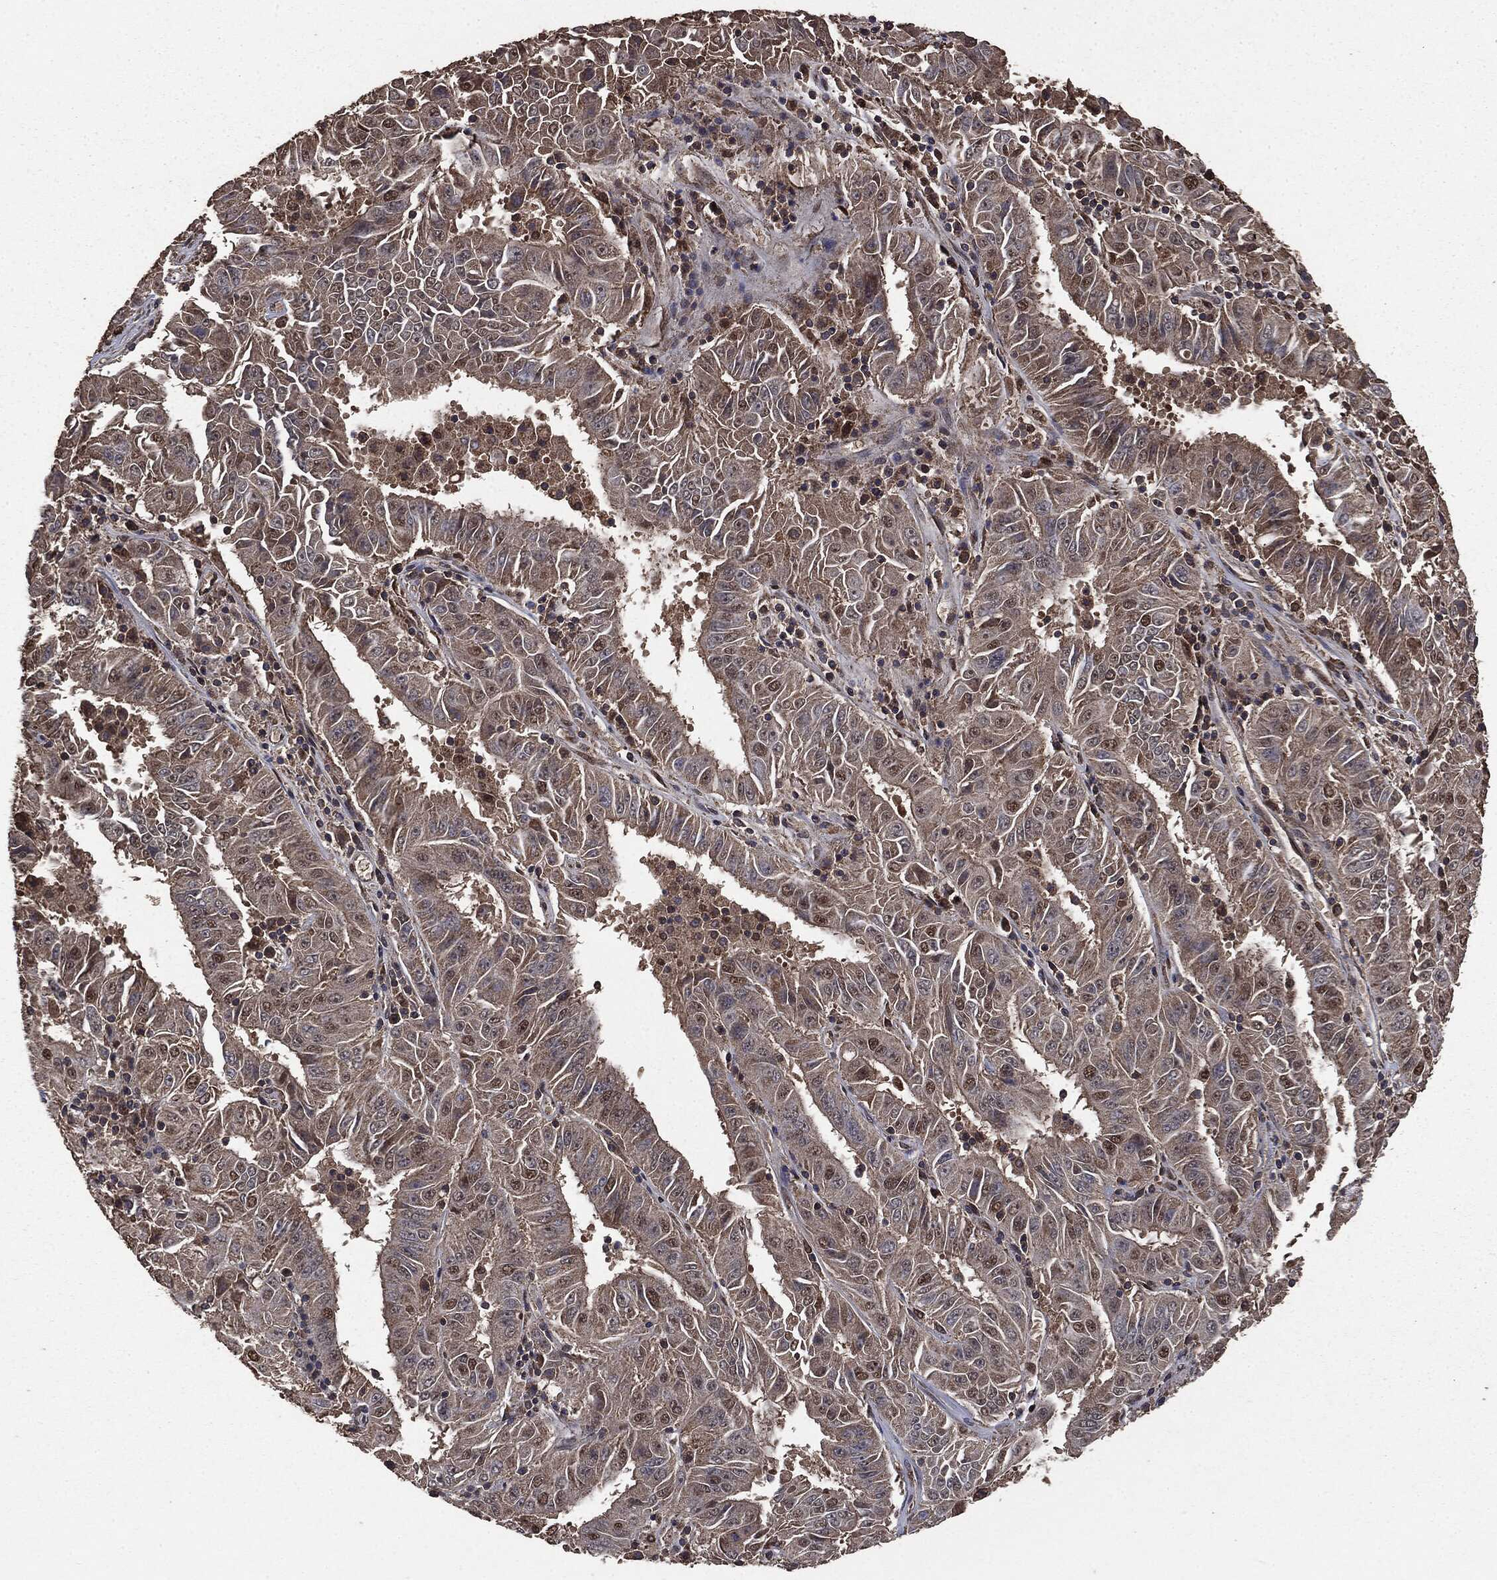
{"staining": {"intensity": "strong", "quantity": "<25%", "location": "nuclear"}, "tissue": "pancreatic cancer", "cell_type": "Tumor cells", "image_type": "cancer", "snomed": [{"axis": "morphology", "description": "Adenocarcinoma, NOS"}, {"axis": "topography", "description": "Pancreas"}], "caption": "A high-resolution image shows immunohistochemistry staining of pancreatic cancer, which shows strong nuclear expression in approximately <25% of tumor cells. (DAB IHC, brown staining for protein, blue staining for nuclei).", "gene": "PPP6R2", "patient": {"sex": "male", "age": 63}}